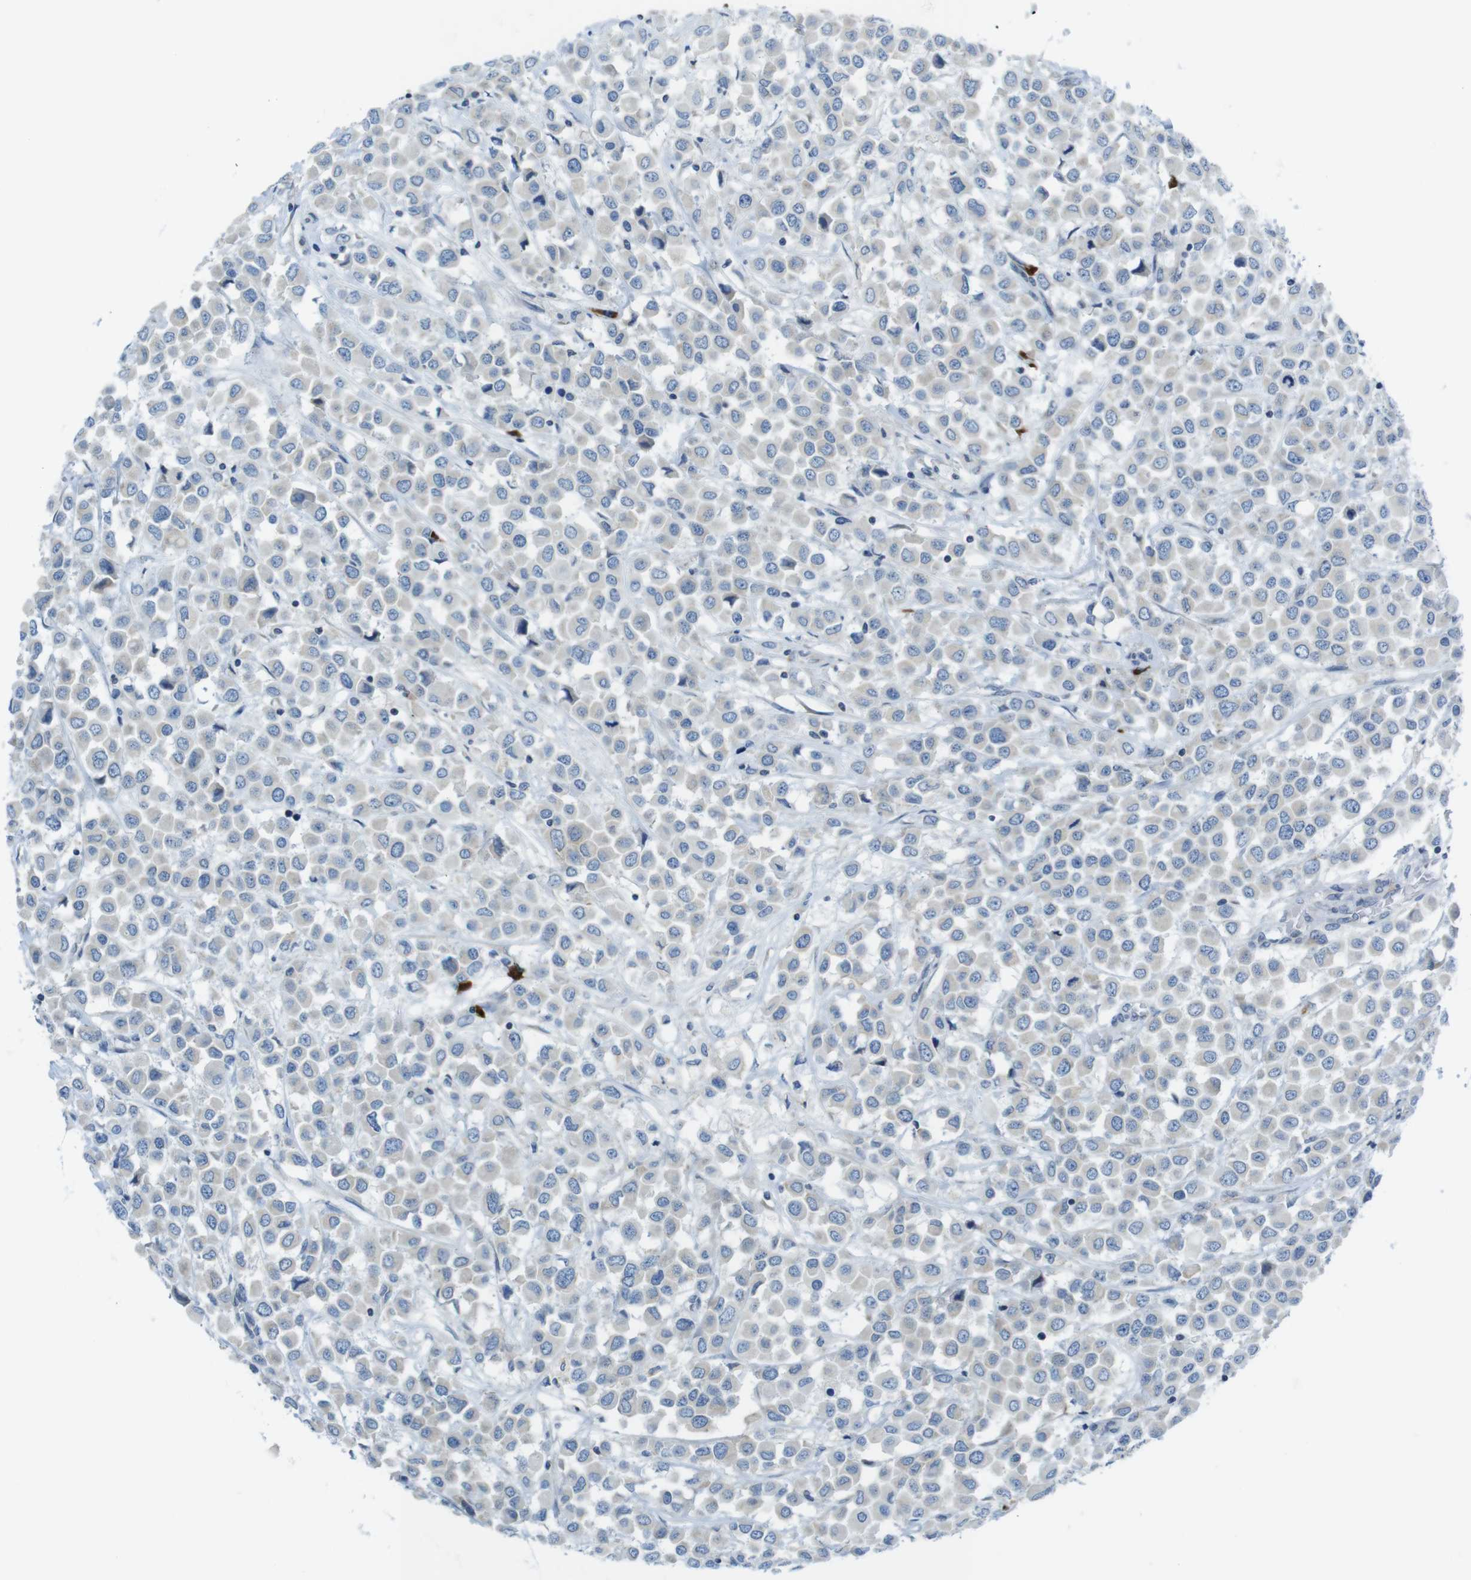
{"staining": {"intensity": "negative", "quantity": "none", "location": "none"}, "tissue": "breast cancer", "cell_type": "Tumor cells", "image_type": "cancer", "snomed": [{"axis": "morphology", "description": "Duct carcinoma"}, {"axis": "topography", "description": "Breast"}], "caption": "Immunohistochemistry (IHC) of intraductal carcinoma (breast) shows no staining in tumor cells.", "gene": "CLPTM1L", "patient": {"sex": "female", "age": 61}}